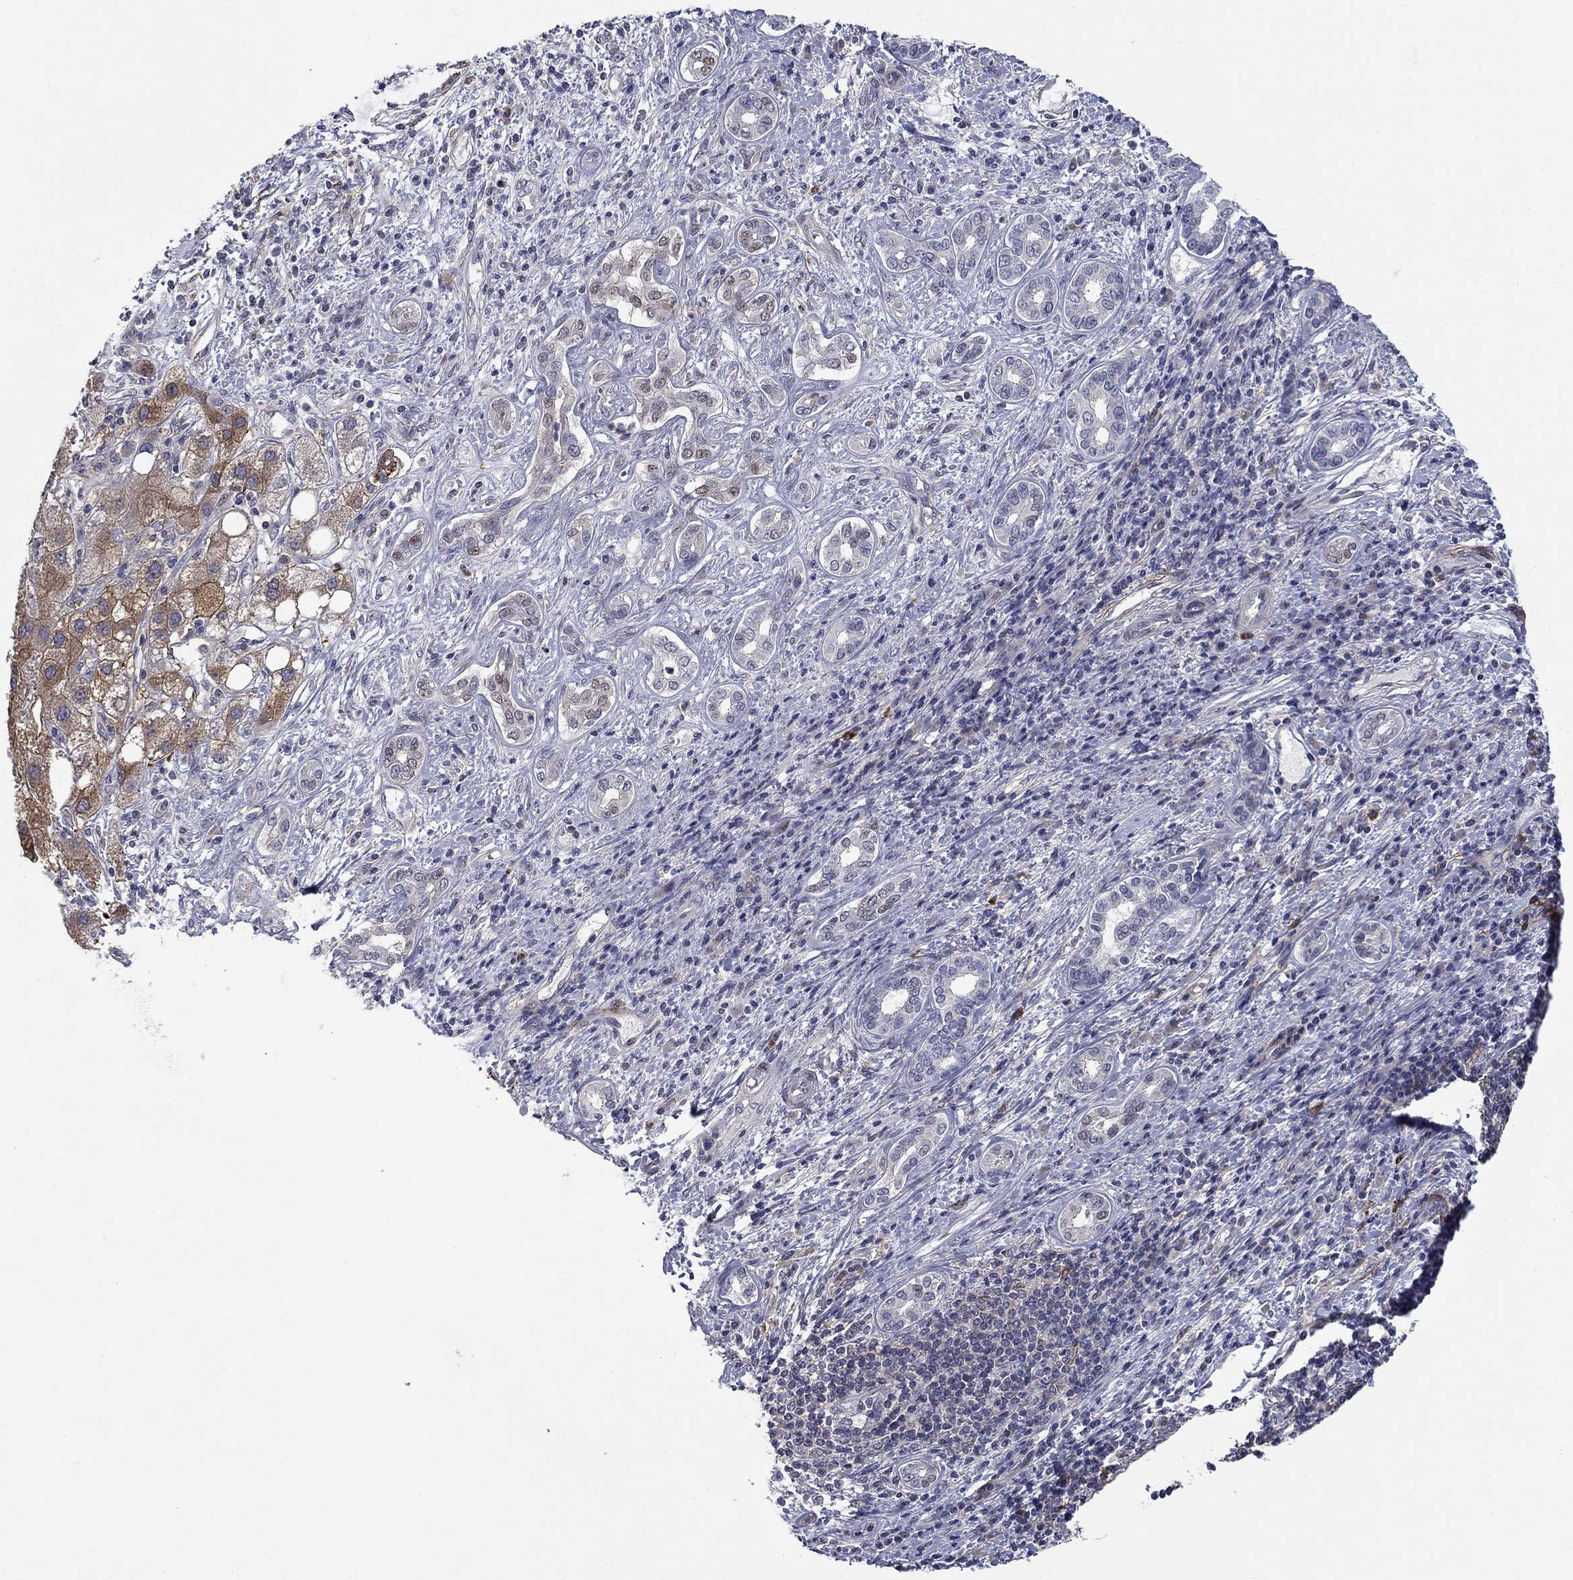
{"staining": {"intensity": "strong", "quantity": "<25%", "location": "cytoplasmic/membranous"}, "tissue": "liver cancer", "cell_type": "Tumor cells", "image_type": "cancer", "snomed": [{"axis": "morphology", "description": "Carcinoma, Hepatocellular, NOS"}, {"axis": "topography", "description": "Liver"}], "caption": "Protein staining demonstrates strong cytoplasmic/membranous positivity in approximately <25% of tumor cells in hepatocellular carcinoma (liver). (Brightfield microscopy of DAB IHC at high magnification).", "gene": "PCBP3", "patient": {"sex": "male", "age": 65}}